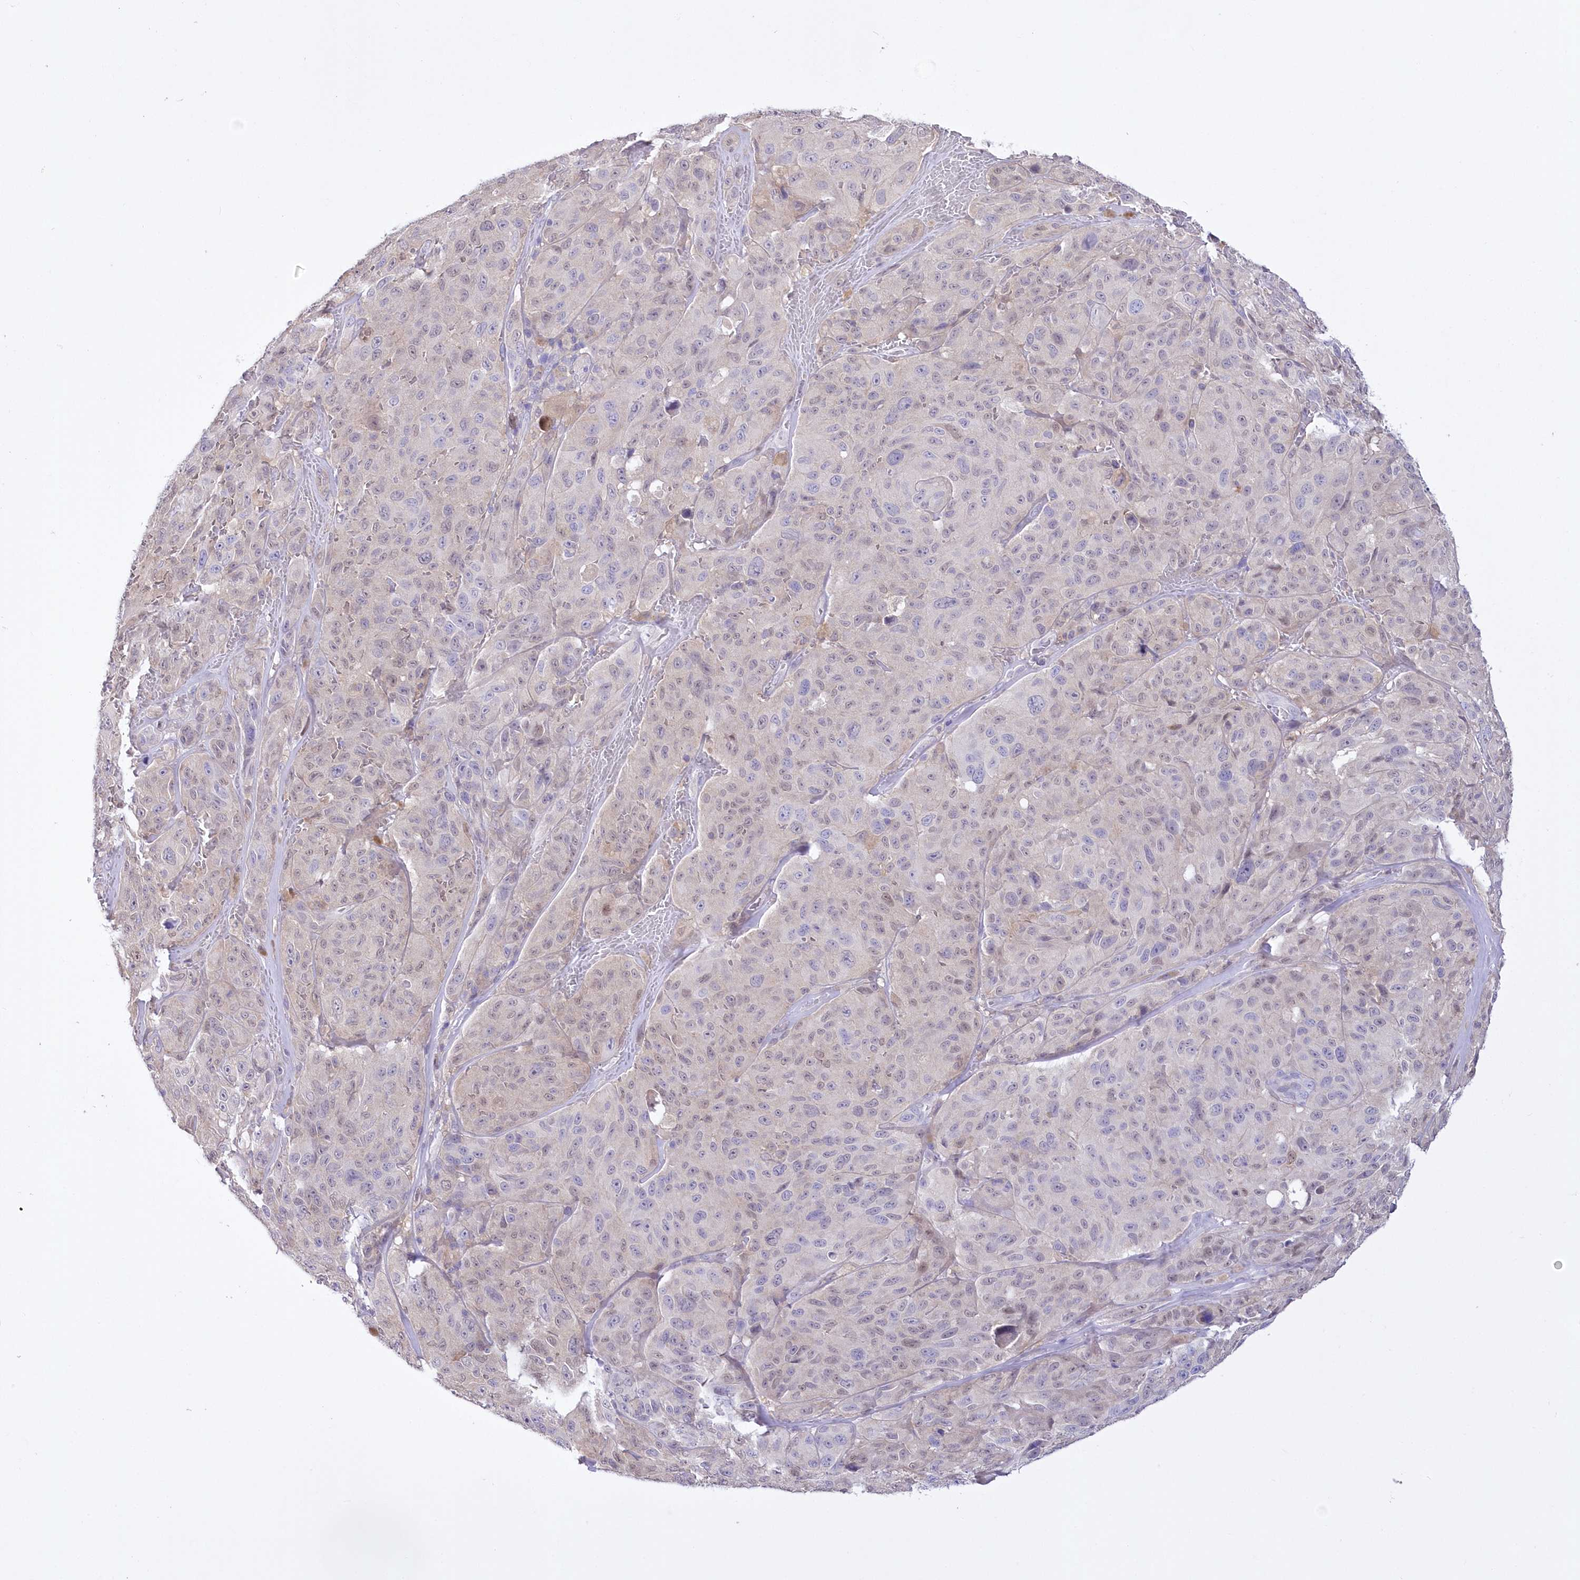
{"staining": {"intensity": "negative", "quantity": "none", "location": "none"}, "tissue": "melanoma", "cell_type": "Tumor cells", "image_type": "cancer", "snomed": [{"axis": "morphology", "description": "Malignant melanoma, NOS"}, {"axis": "topography", "description": "Skin"}], "caption": "Melanoma was stained to show a protein in brown. There is no significant expression in tumor cells. (DAB immunohistochemistry (IHC) visualized using brightfield microscopy, high magnification).", "gene": "UBA6", "patient": {"sex": "male", "age": 66}}